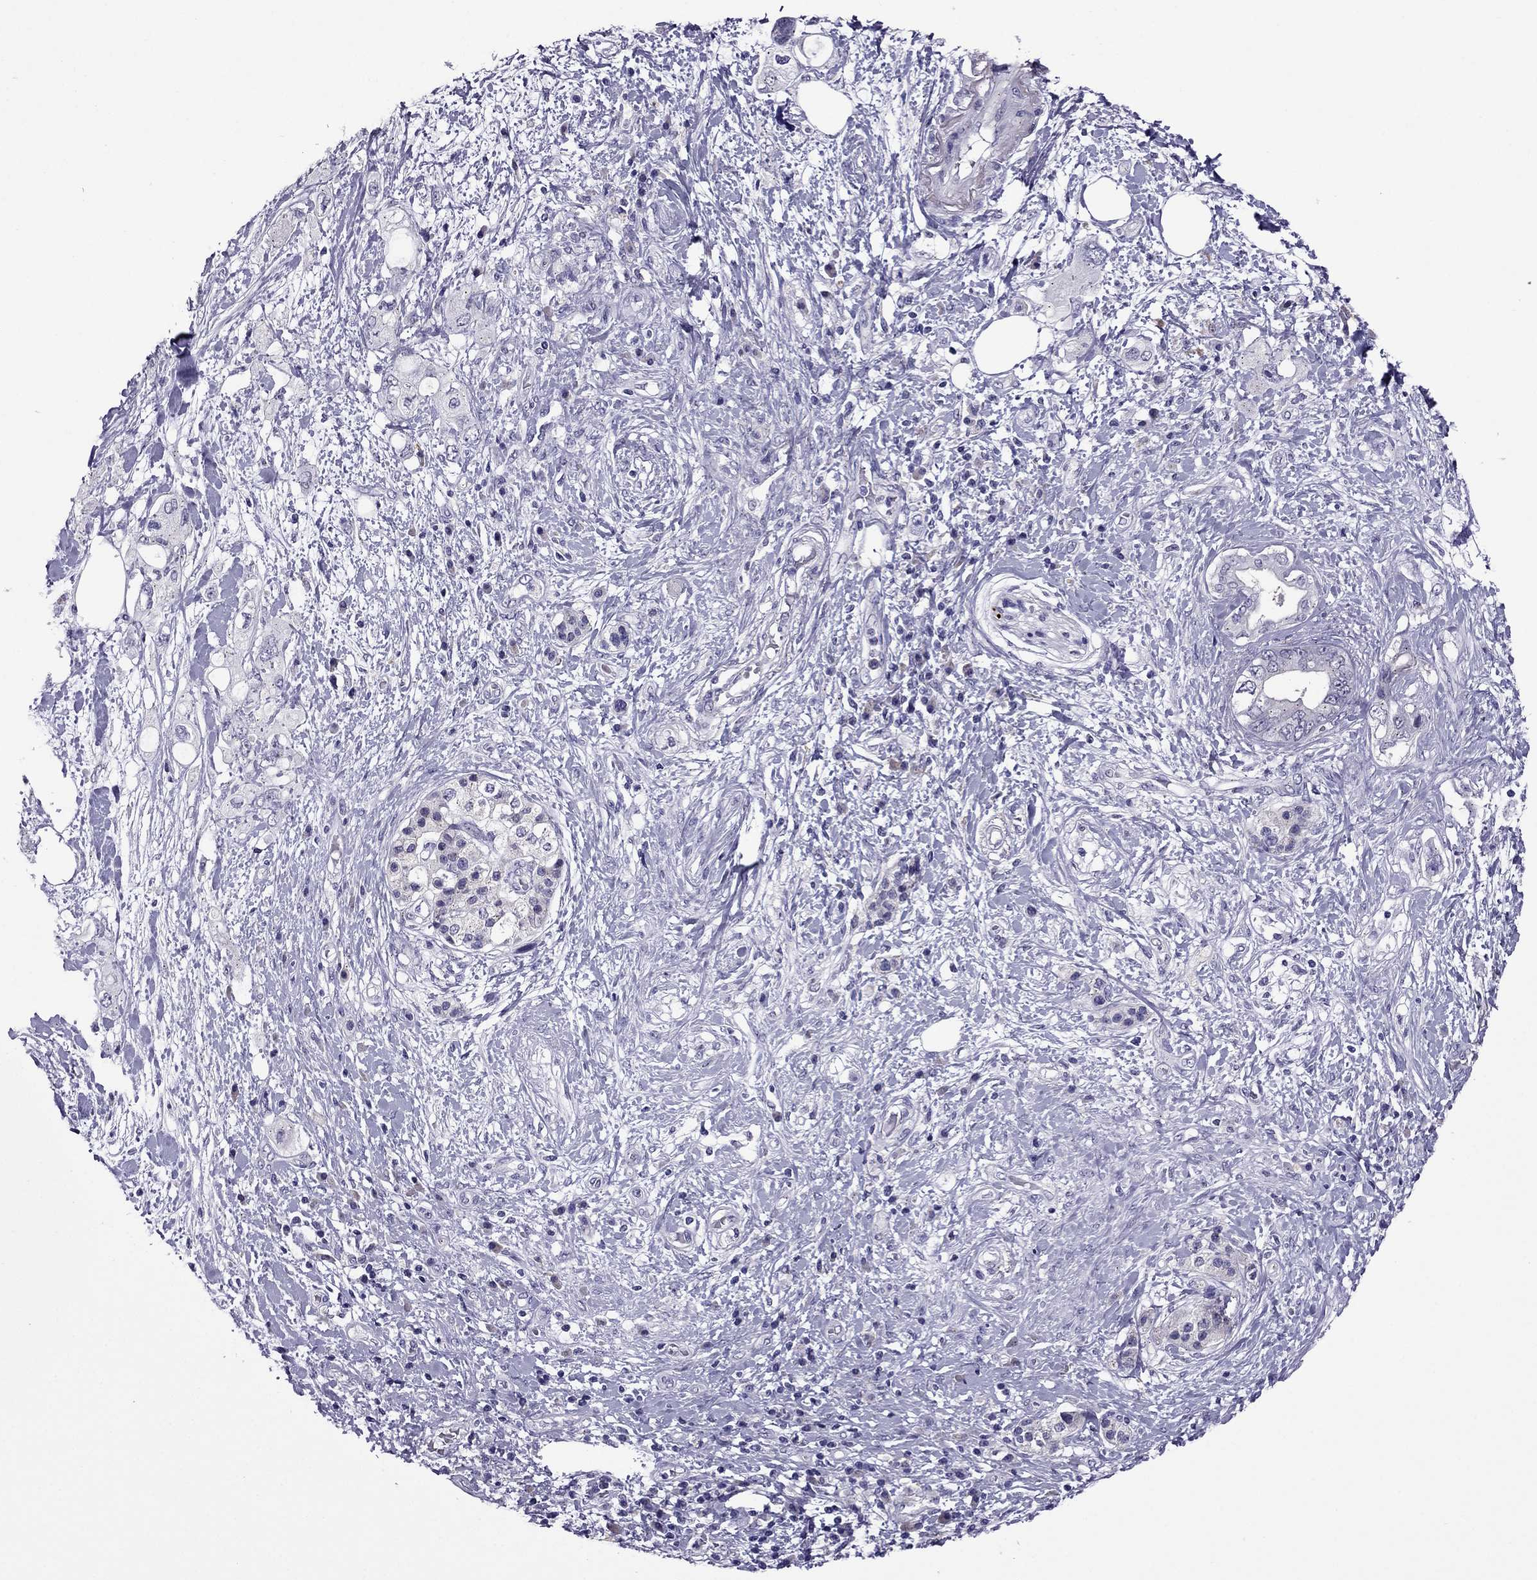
{"staining": {"intensity": "negative", "quantity": "none", "location": "none"}, "tissue": "pancreatic cancer", "cell_type": "Tumor cells", "image_type": "cancer", "snomed": [{"axis": "morphology", "description": "Adenocarcinoma, NOS"}, {"axis": "topography", "description": "Pancreas"}], "caption": "IHC histopathology image of neoplastic tissue: adenocarcinoma (pancreatic) stained with DAB (3,3'-diaminobenzidine) demonstrates no significant protein expression in tumor cells.", "gene": "MYBPH", "patient": {"sex": "female", "age": 56}}